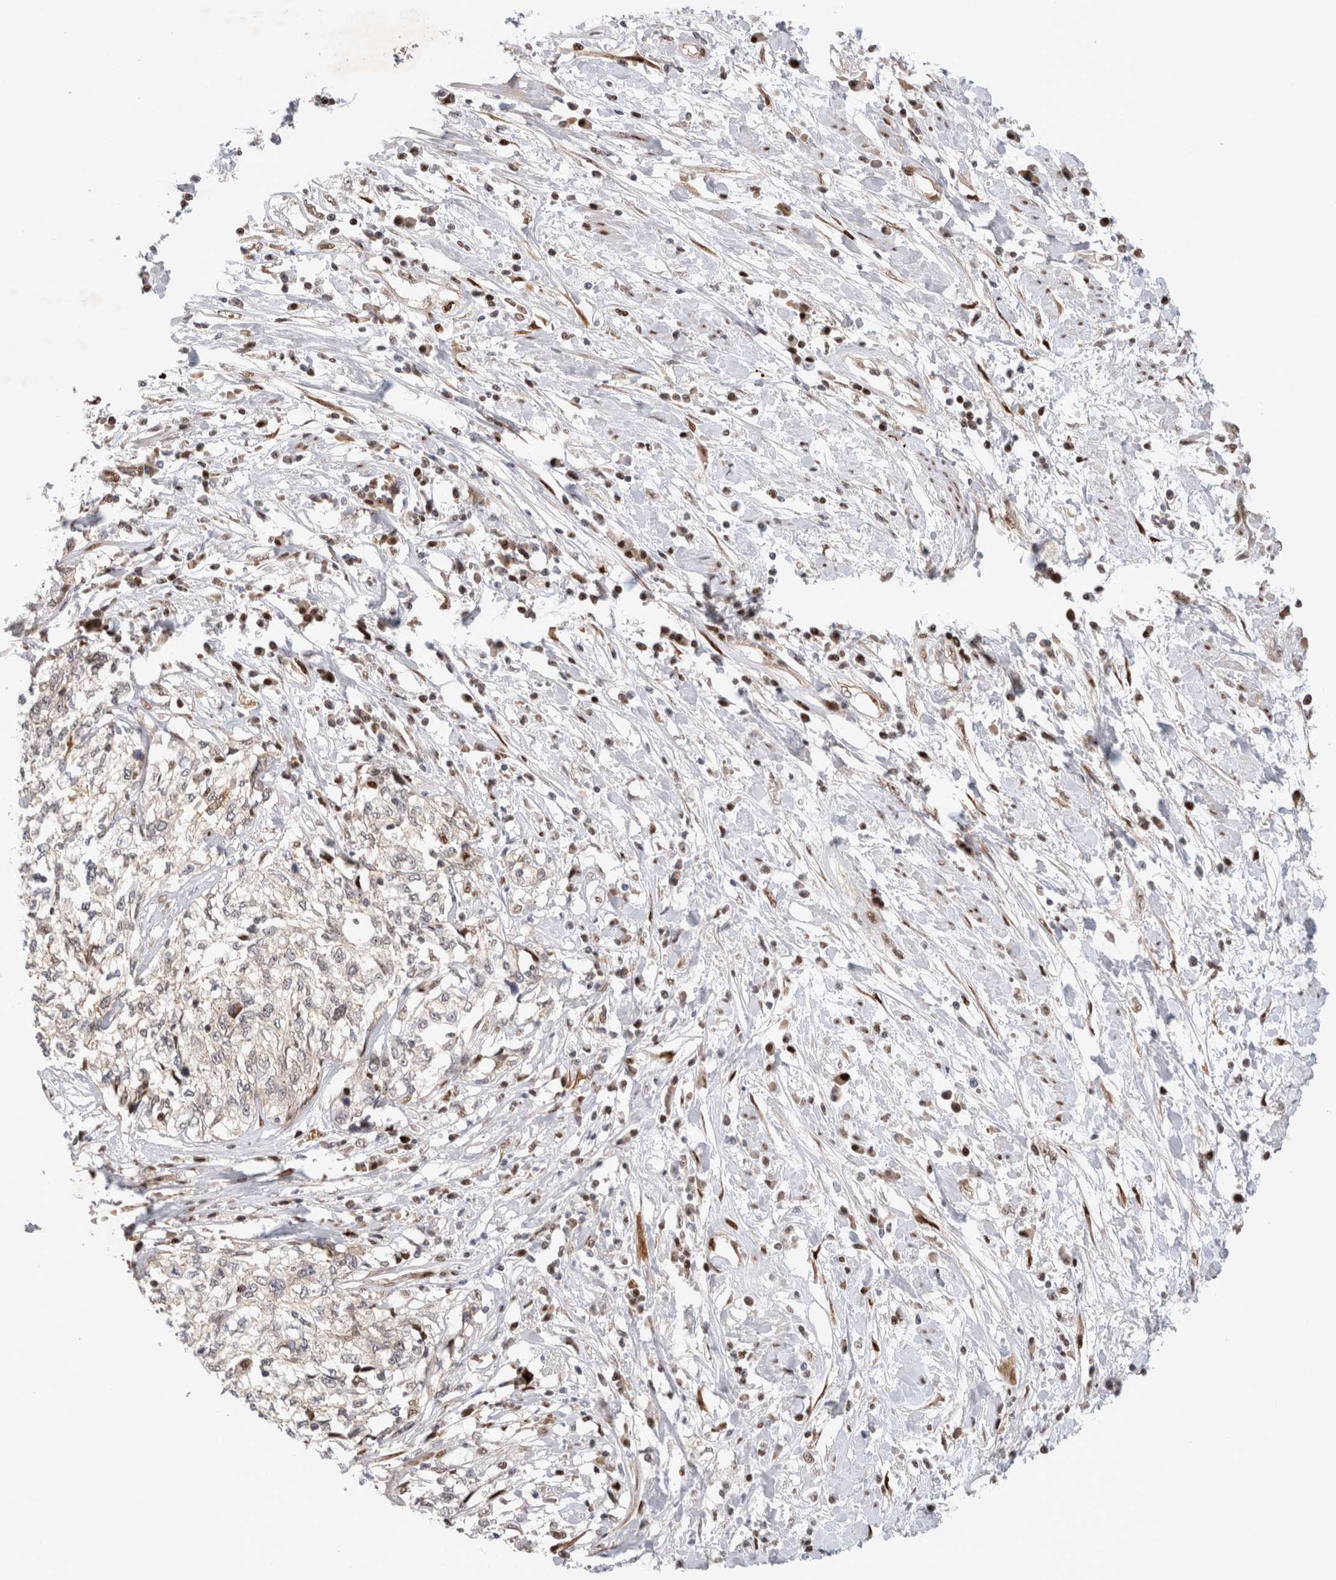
{"staining": {"intensity": "negative", "quantity": "none", "location": "none"}, "tissue": "cervical cancer", "cell_type": "Tumor cells", "image_type": "cancer", "snomed": [{"axis": "morphology", "description": "Squamous cell carcinoma, NOS"}, {"axis": "topography", "description": "Cervix"}], "caption": "Protein analysis of cervical cancer (squamous cell carcinoma) shows no significant staining in tumor cells. (DAB immunohistochemistry (IHC) with hematoxylin counter stain).", "gene": "TCF4", "patient": {"sex": "female", "age": 57}}